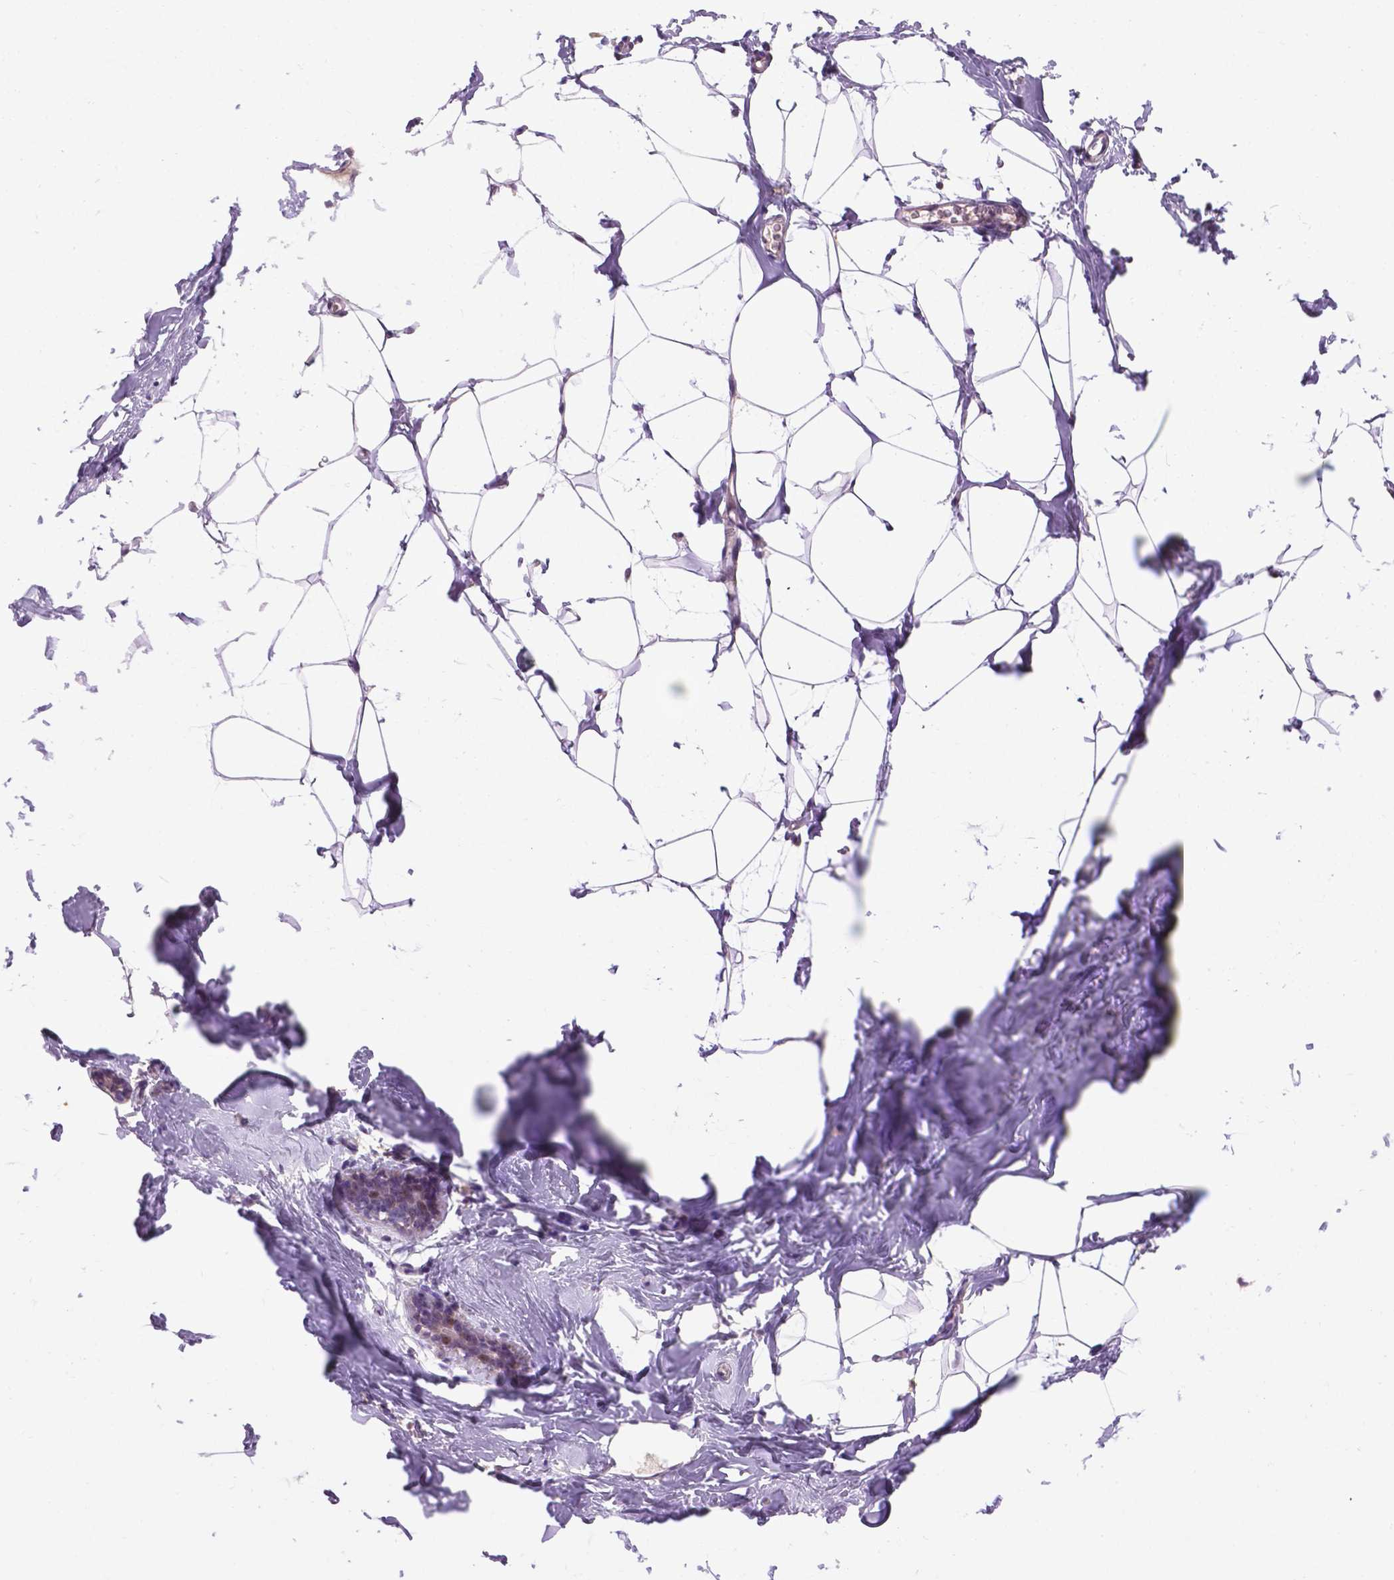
{"staining": {"intensity": "negative", "quantity": "none", "location": "none"}, "tissue": "breast", "cell_type": "Adipocytes", "image_type": "normal", "snomed": [{"axis": "morphology", "description": "Normal tissue, NOS"}, {"axis": "topography", "description": "Breast"}], "caption": "This is a photomicrograph of immunohistochemistry (IHC) staining of unremarkable breast, which shows no positivity in adipocytes. Brightfield microscopy of immunohistochemistry stained with DAB (brown) and hematoxylin (blue), captured at high magnification.", "gene": "SMAD2", "patient": {"sex": "female", "age": 32}}